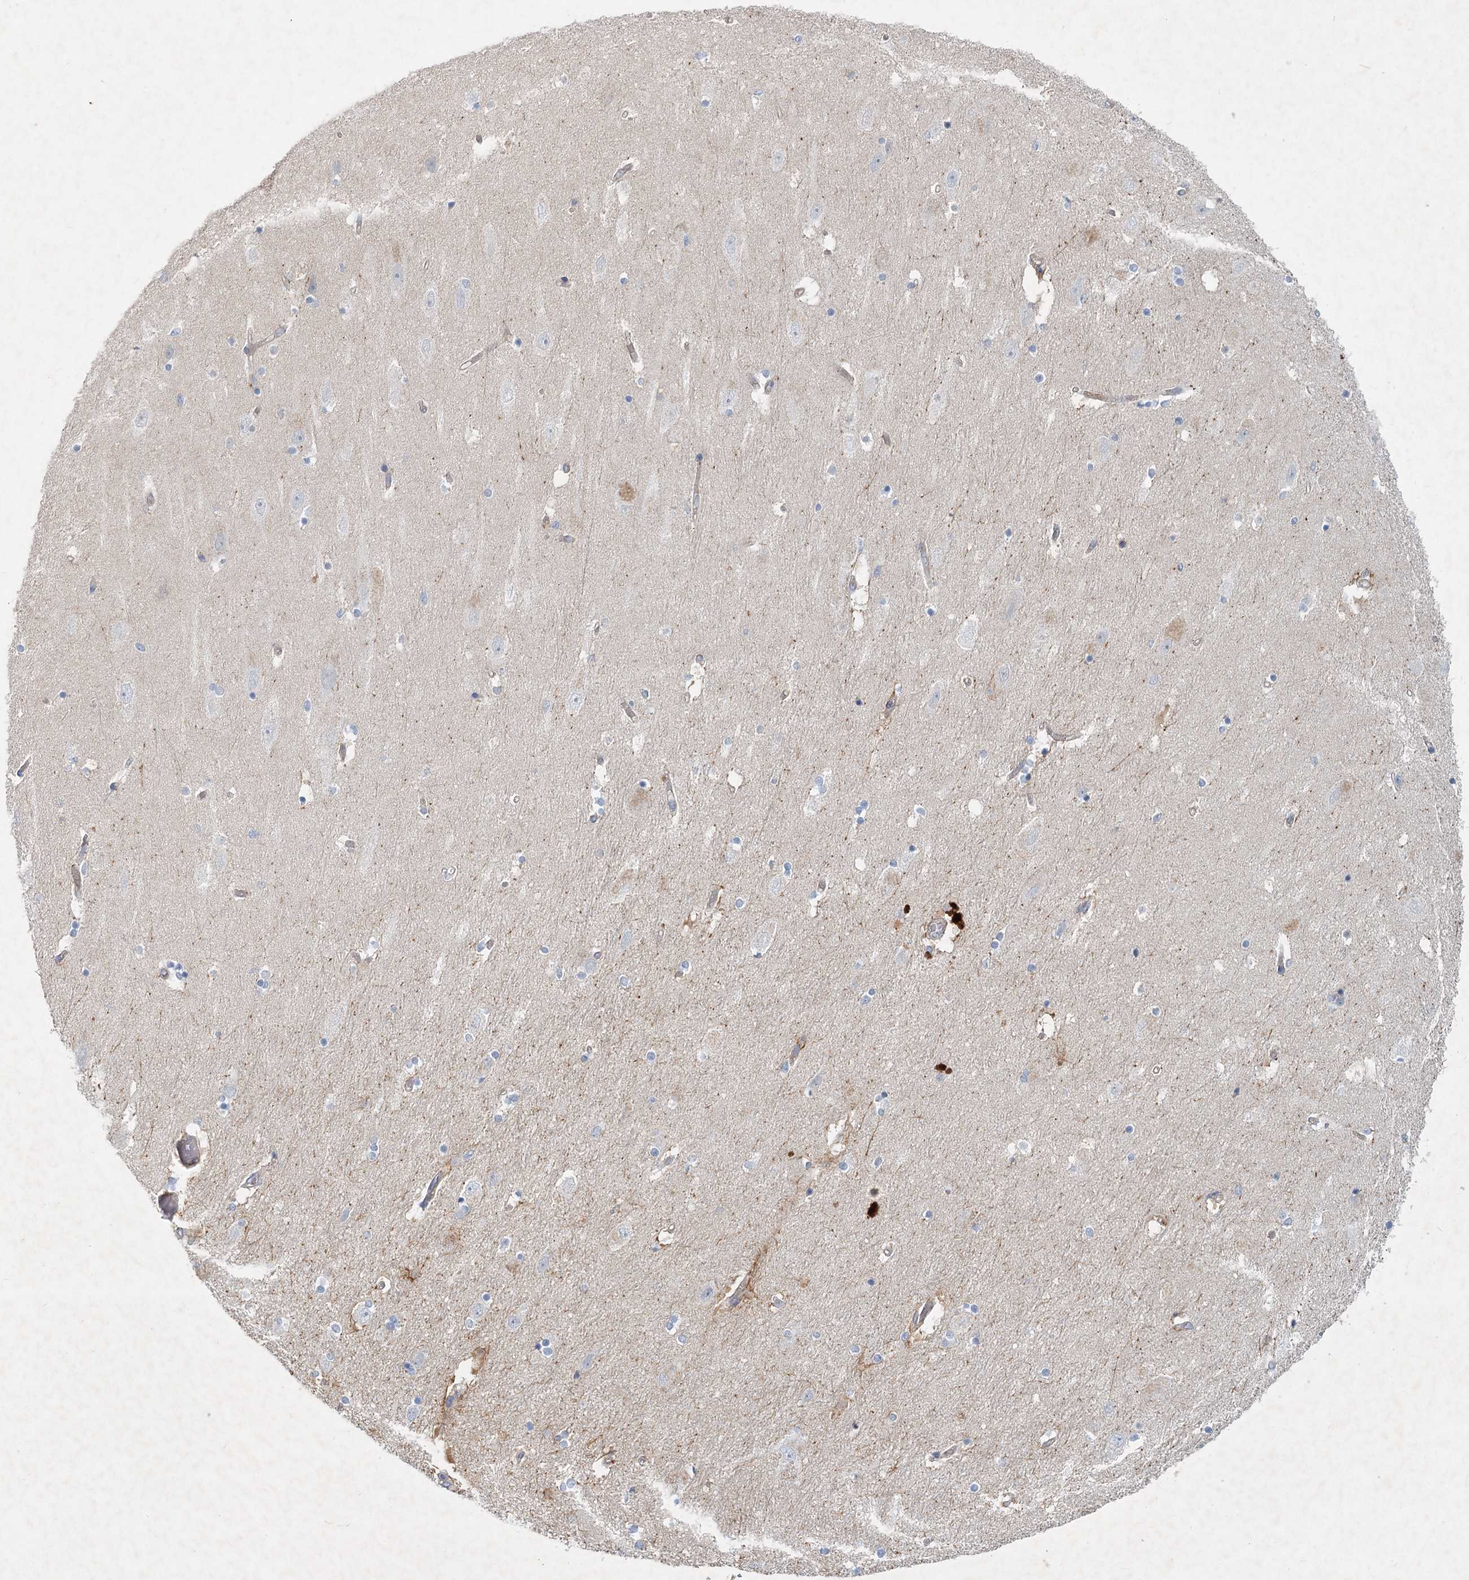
{"staining": {"intensity": "negative", "quantity": "none", "location": "none"}, "tissue": "hippocampus", "cell_type": "Glial cells", "image_type": "normal", "snomed": [{"axis": "morphology", "description": "Normal tissue, NOS"}, {"axis": "topography", "description": "Hippocampus"}], "caption": "The immunohistochemistry (IHC) image has no significant positivity in glial cells of hippocampus. (DAB IHC, high magnification).", "gene": "DNMBP", "patient": {"sex": "female", "age": 54}}